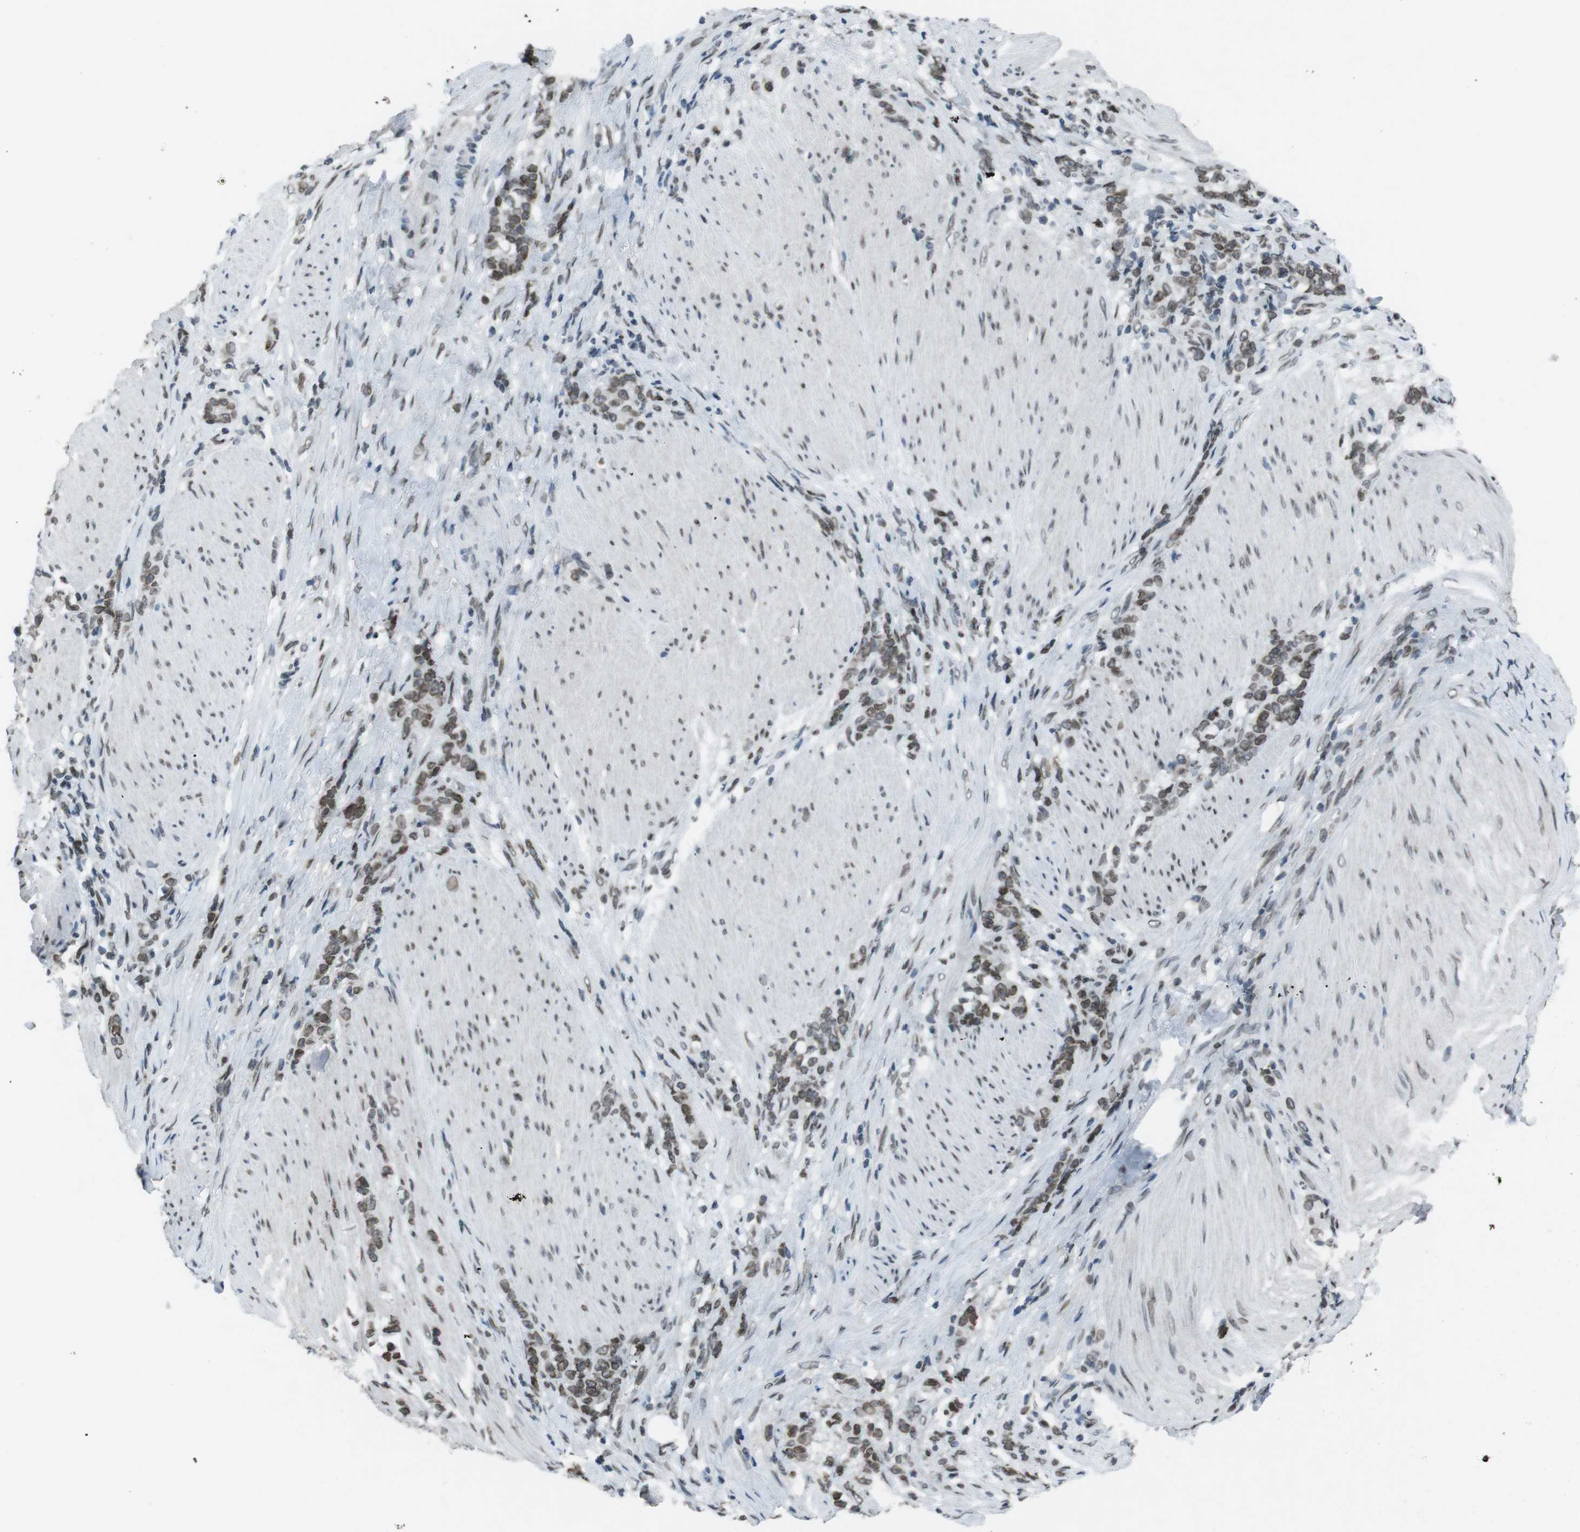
{"staining": {"intensity": "moderate", "quantity": ">75%", "location": "cytoplasmic/membranous,nuclear"}, "tissue": "stomach cancer", "cell_type": "Tumor cells", "image_type": "cancer", "snomed": [{"axis": "morphology", "description": "Adenocarcinoma, NOS"}, {"axis": "topography", "description": "Stomach, lower"}], "caption": "There is medium levels of moderate cytoplasmic/membranous and nuclear positivity in tumor cells of stomach cancer (adenocarcinoma), as demonstrated by immunohistochemical staining (brown color).", "gene": "MAD1L1", "patient": {"sex": "male", "age": 88}}